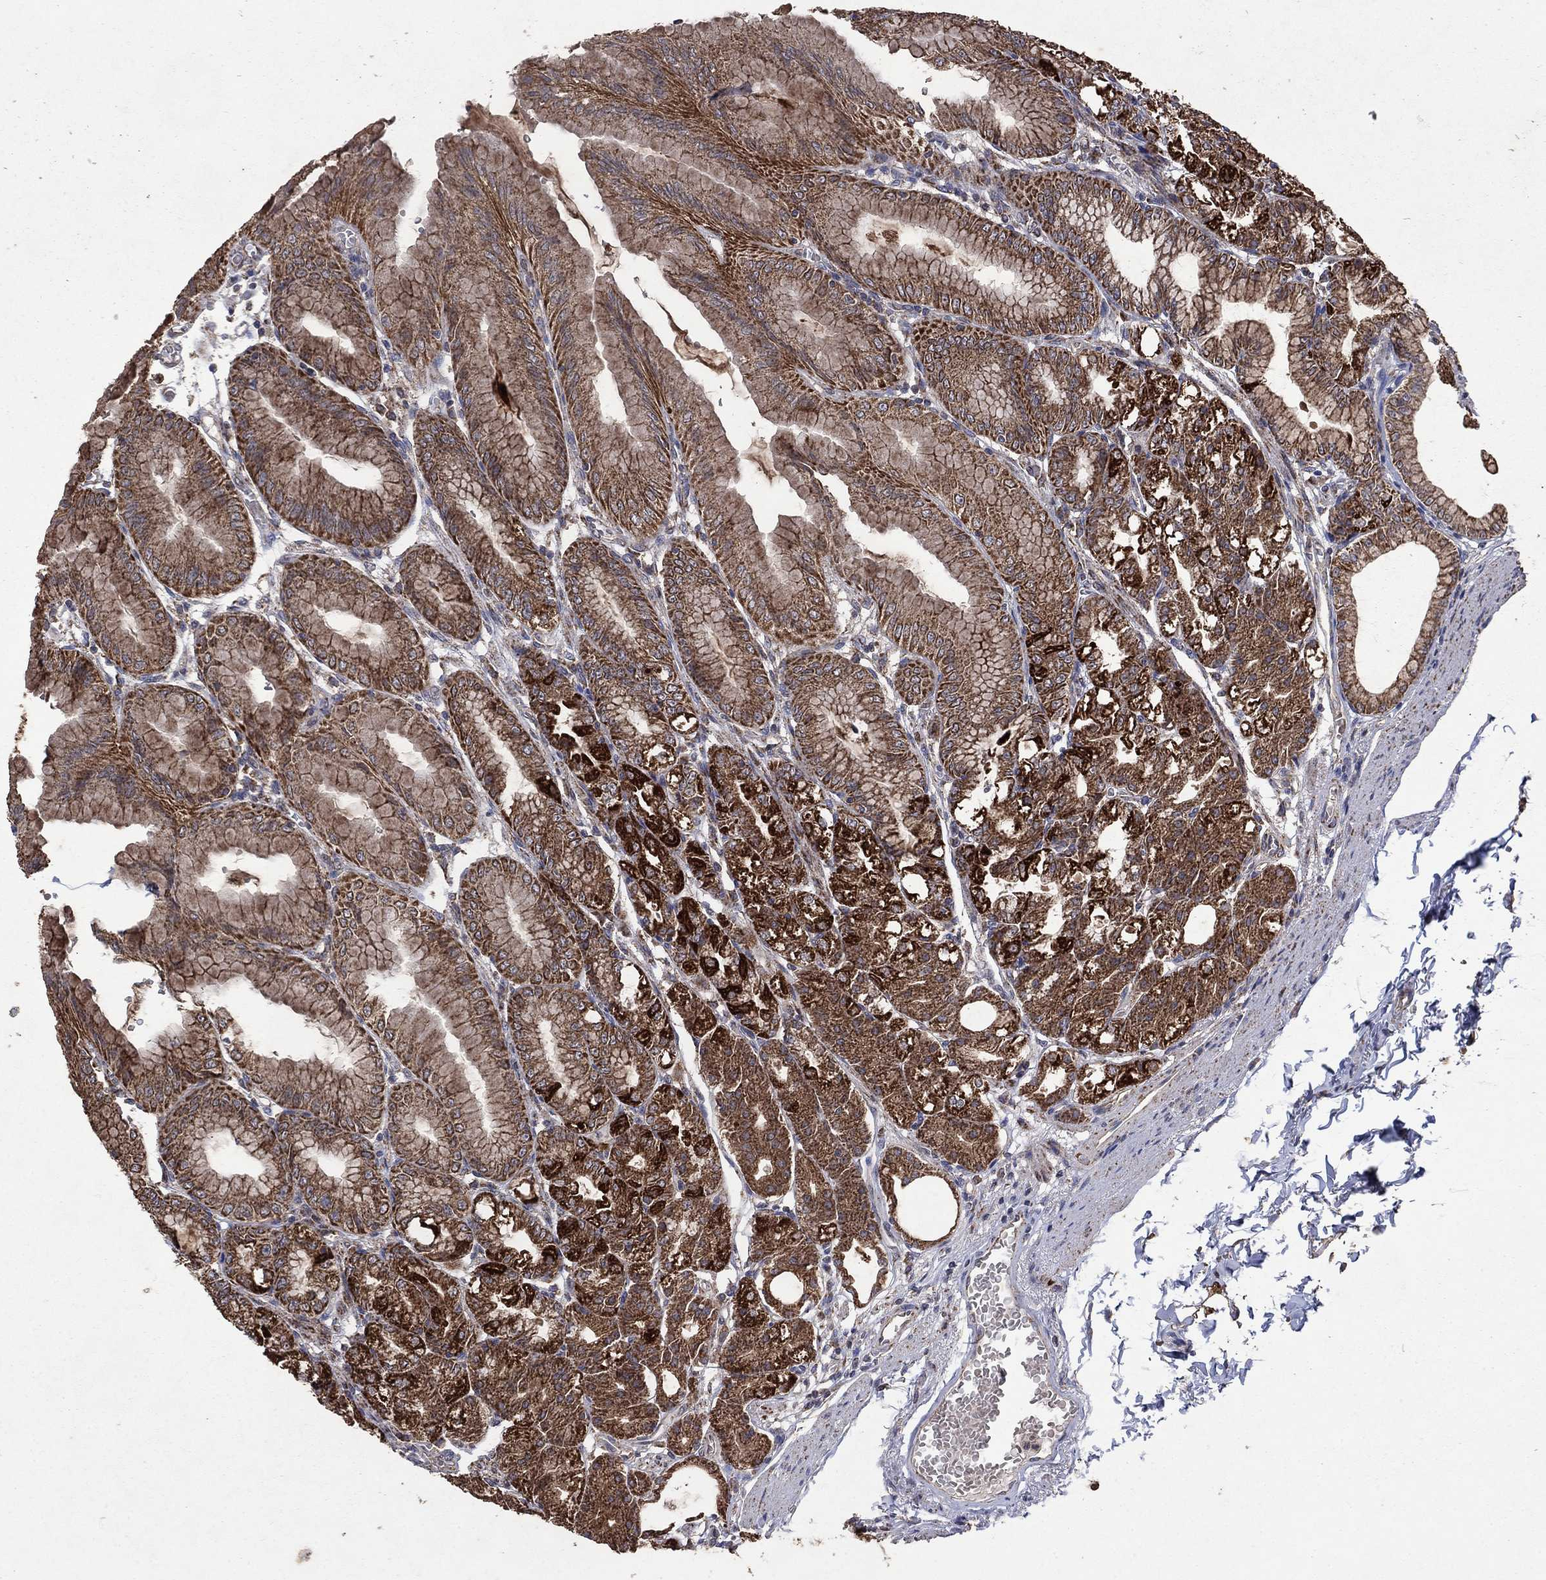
{"staining": {"intensity": "strong", "quantity": "25%-75%", "location": "cytoplasmic/membranous"}, "tissue": "stomach", "cell_type": "Glandular cells", "image_type": "normal", "snomed": [{"axis": "morphology", "description": "Normal tissue, NOS"}, {"axis": "topography", "description": "Stomach"}], "caption": "This image shows unremarkable stomach stained with immunohistochemistry to label a protein in brown. The cytoplasmic/membranous of glandular cells show strong positivity for the protein. Nuclei are counter-stained blue.", "gene": "DPH1", "patient": {"sex": "male", "age": 71}}